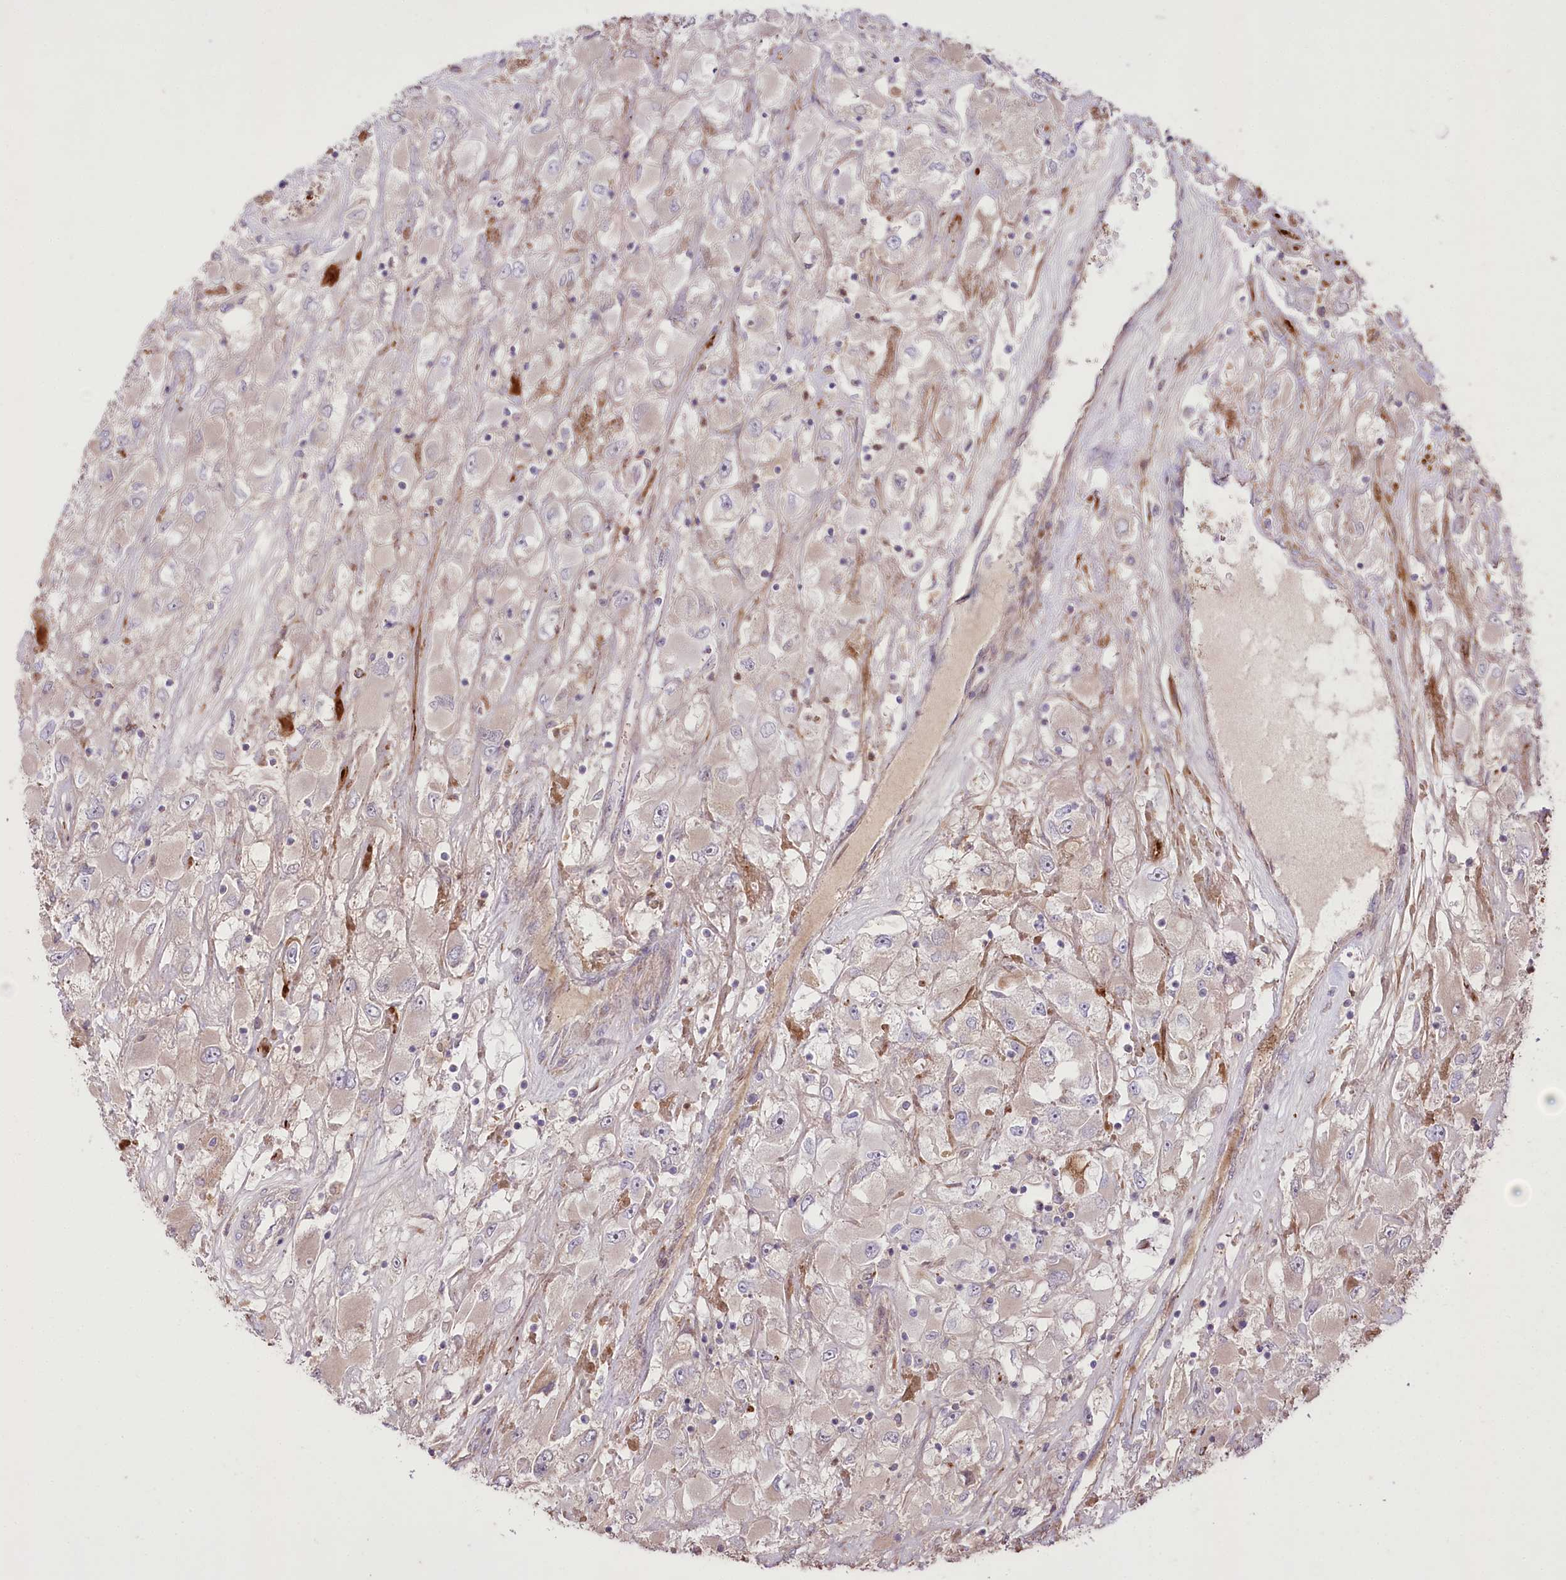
{"staining": {"intensity": "weak", "quantity": "25%-75%", "location": "cytoplasmic/membranous"}, "tissue": "renal cancer", "cell_type": "Tumor cells", "image_type": "cancer", "snomed": [{"axis": "morphology", "description": "Adenocarcinoma, NOS"}, {"axis": "topography", "description": "Kidney"}], "caption": "Renal adenocarcinoma tissue shows weak cytoplasmic/membranous positivity in approximately 25%-75% of tumor cells, visualized by immunohistochemistry.", "gene": "RNF24", "patient": {"sex": "female", "age": 52}}